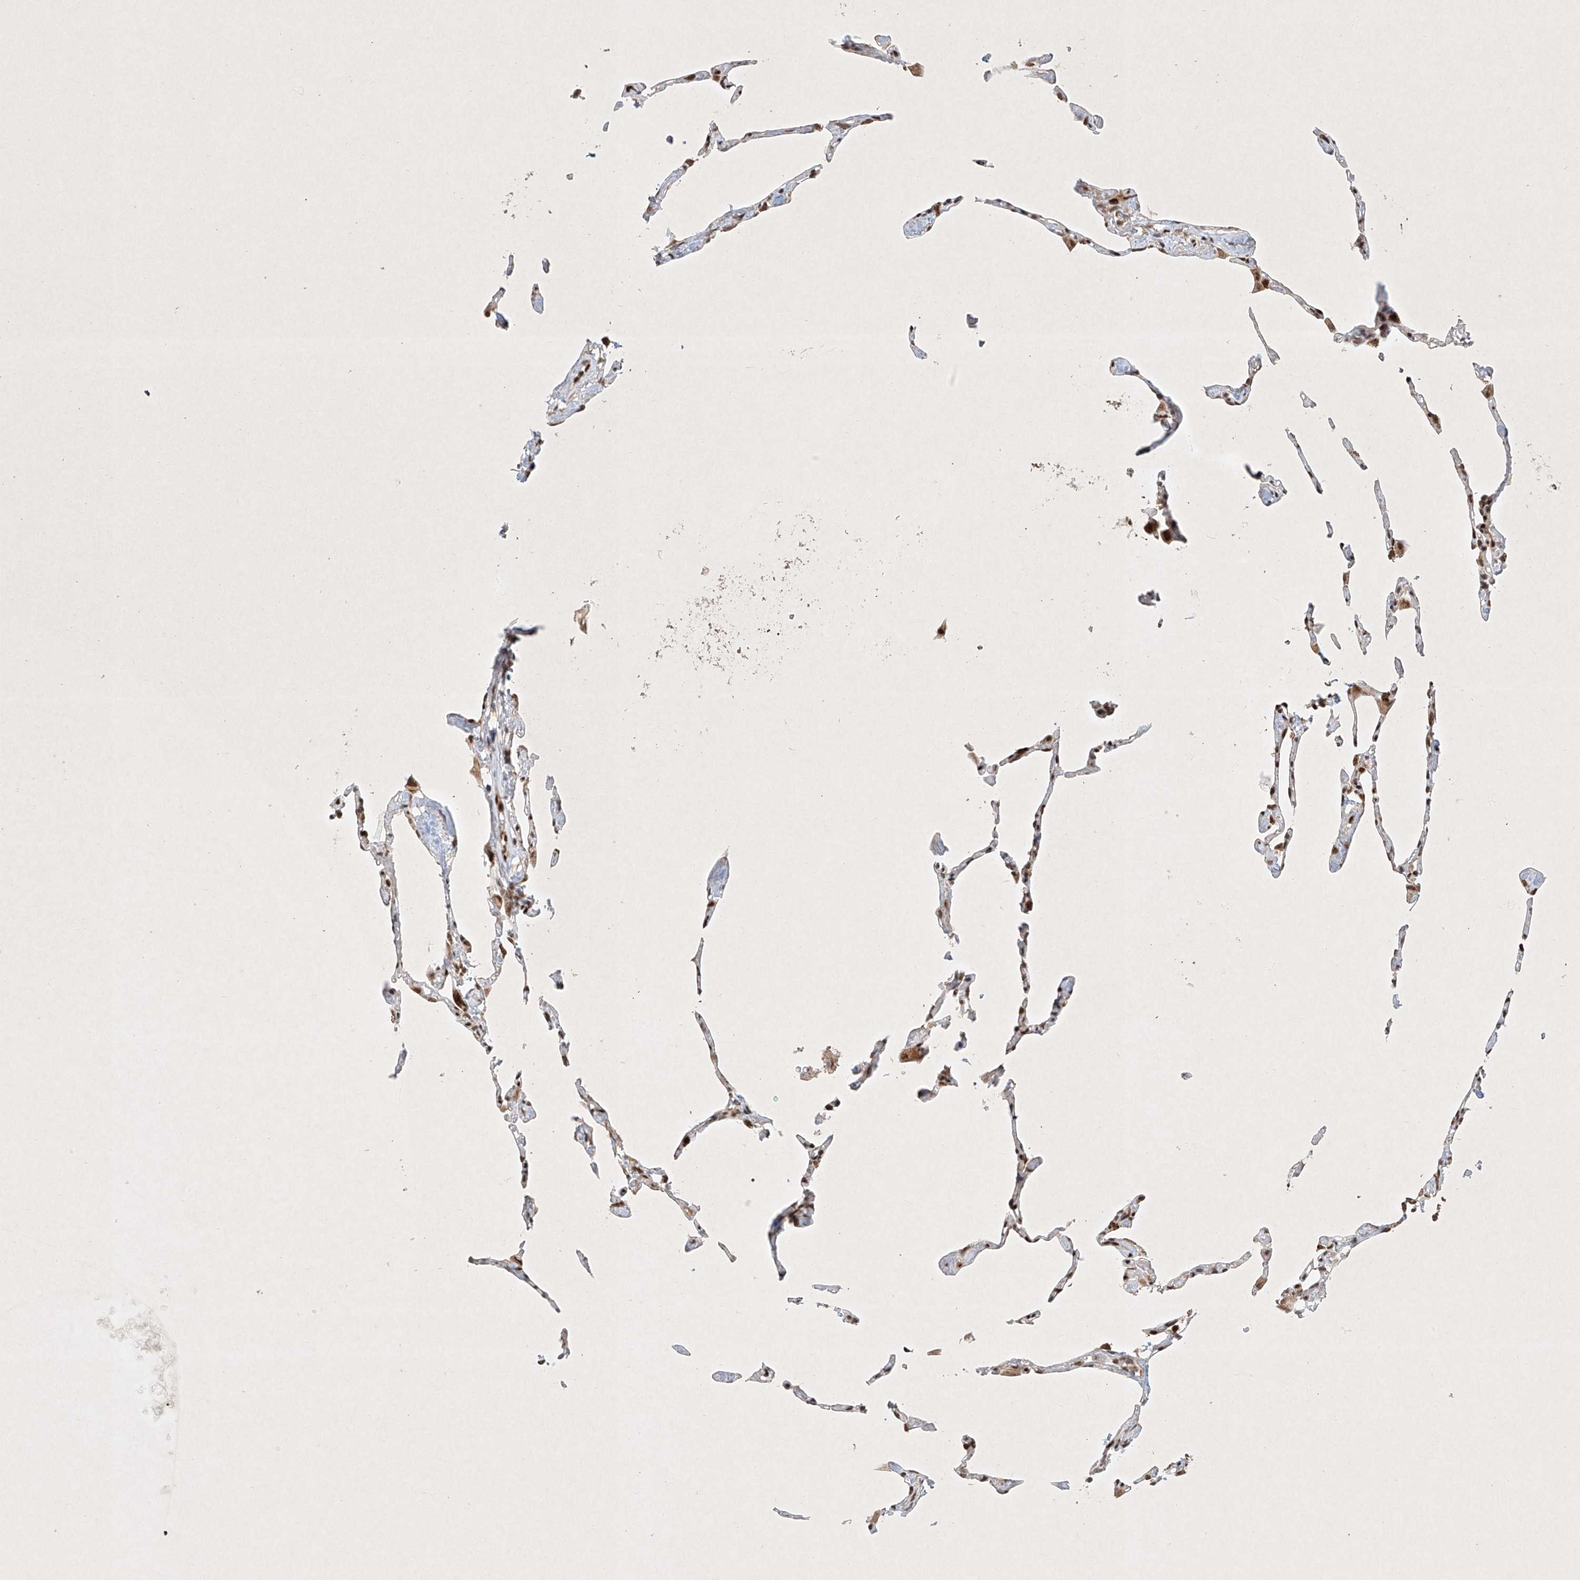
{"staining": {"intensity": "strong", "quantity": "25%-75%", "location": "cytoplasmic/membranous"}, "tissue": "lung", "cell_type": "Alveolar cells", "image_type": "normal", "snomed": [{"axis": "morphology", "description": "Normal tissue, NOS"}, {"axis": "topography", "description": "Lung"}], "caption": "Immunohistochemical staining of normal lung shows strong cytoplasmic/membranous protein expression in approximately 25%-75% of alveolar cells. (Brightfield microscopy of DAB IHC at high magnification).", "gene": "EPG5", "patient": {"sex": "male", "age": 65}}